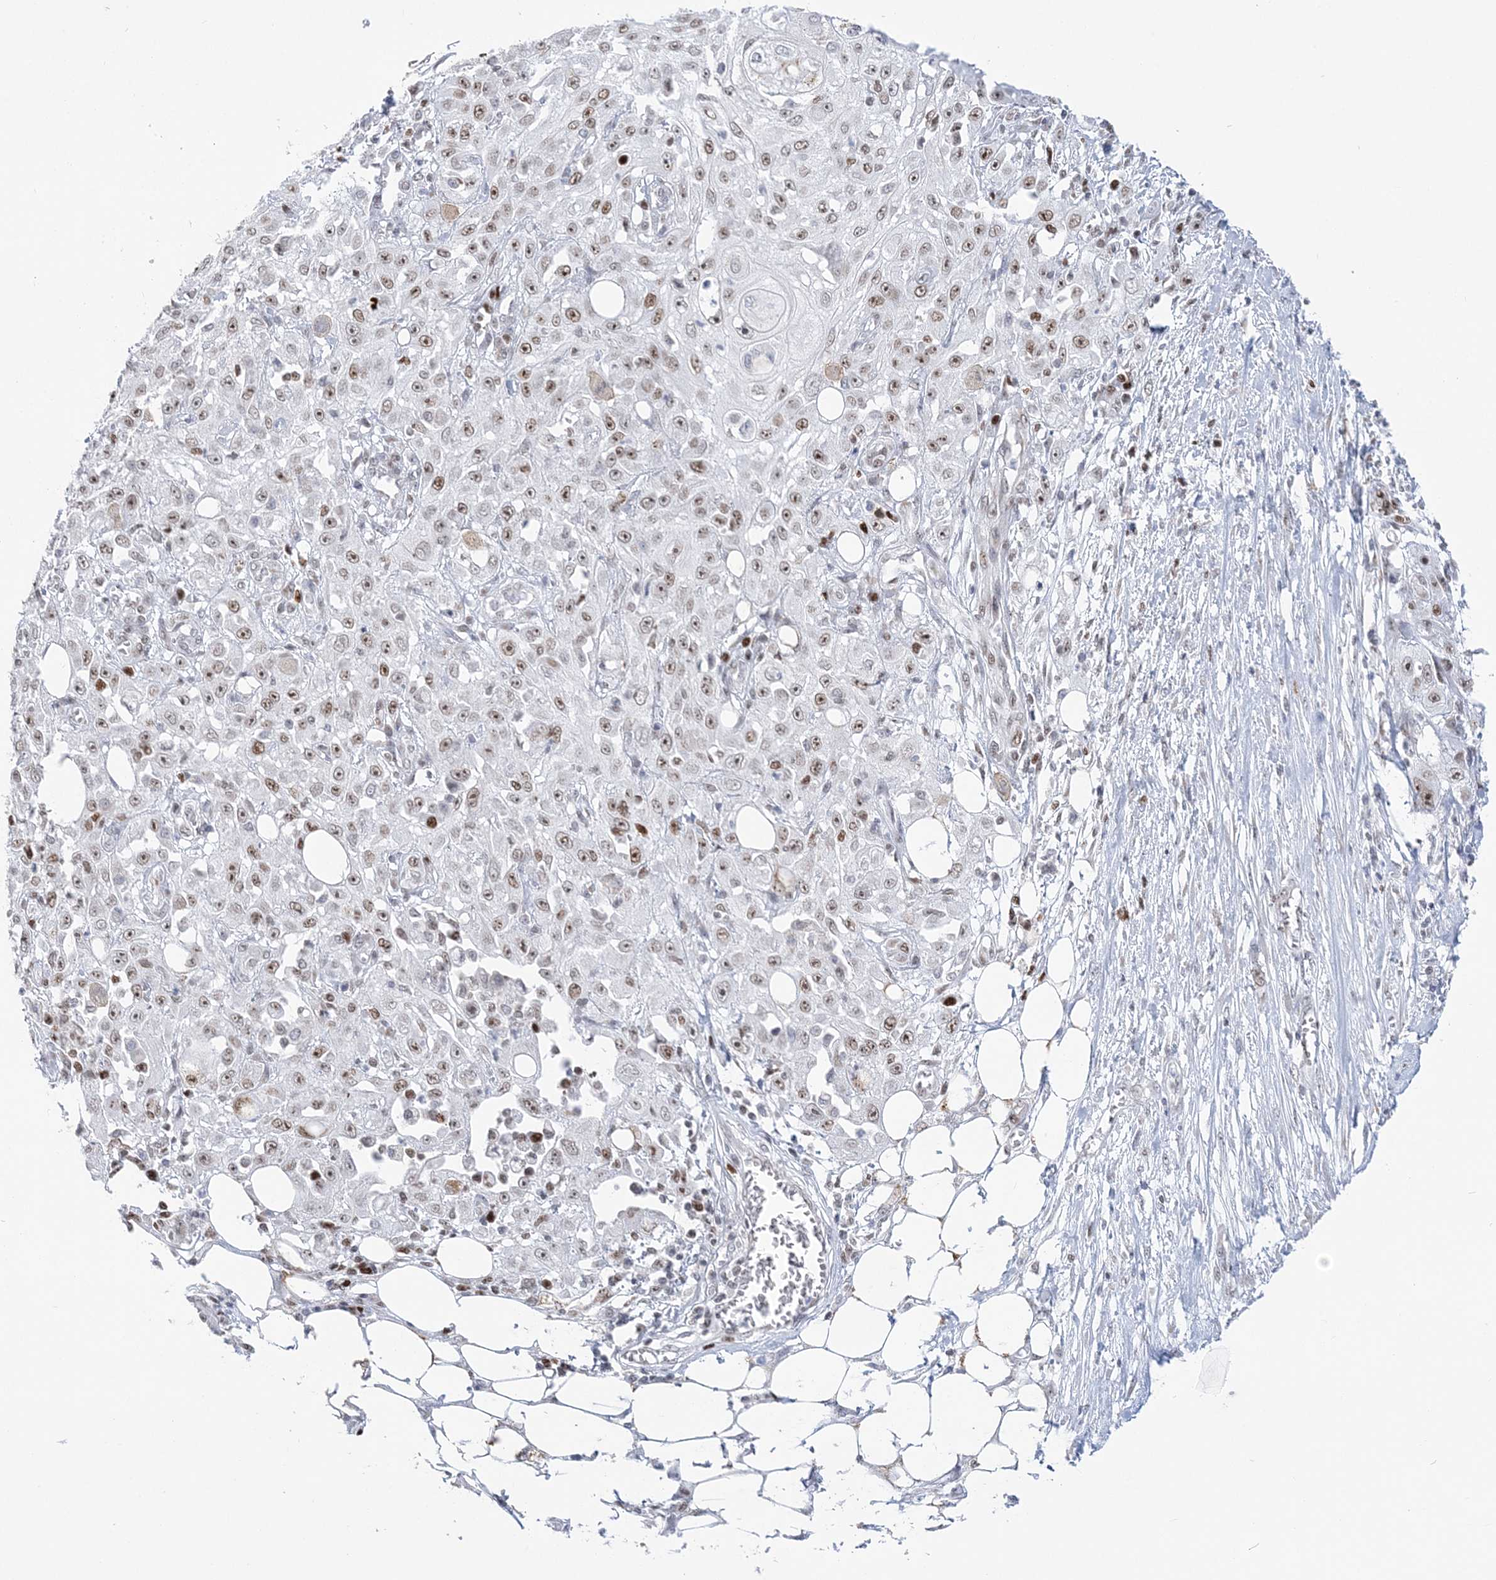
{"staining": {"intensity": "moderate", "quantity": ">75%", "location": "nuclear"}, "tissue": "skin cancer", "cell_type": "Tumor cells", "image_type": "cancer", "snomed": [{"axis": "morphology", "description": "Squamous cell carcinoma, NOS"}, {"axis": "morphology", "description": "Squamous cell carcinoma, metastatic, NOS"}, {"axis": "topography", "description": "Skin"}, {"axis": "topography", "description": "Lymph node"}], "caption": "A photomicrograph of human skin cancer (metastatic squamous cell carcinoma) stained for a protein exhibits moderate nuclear brown staining in tumor cells.", "gene": "DDX21", "patient": {"sex": "male", "age": 75}}